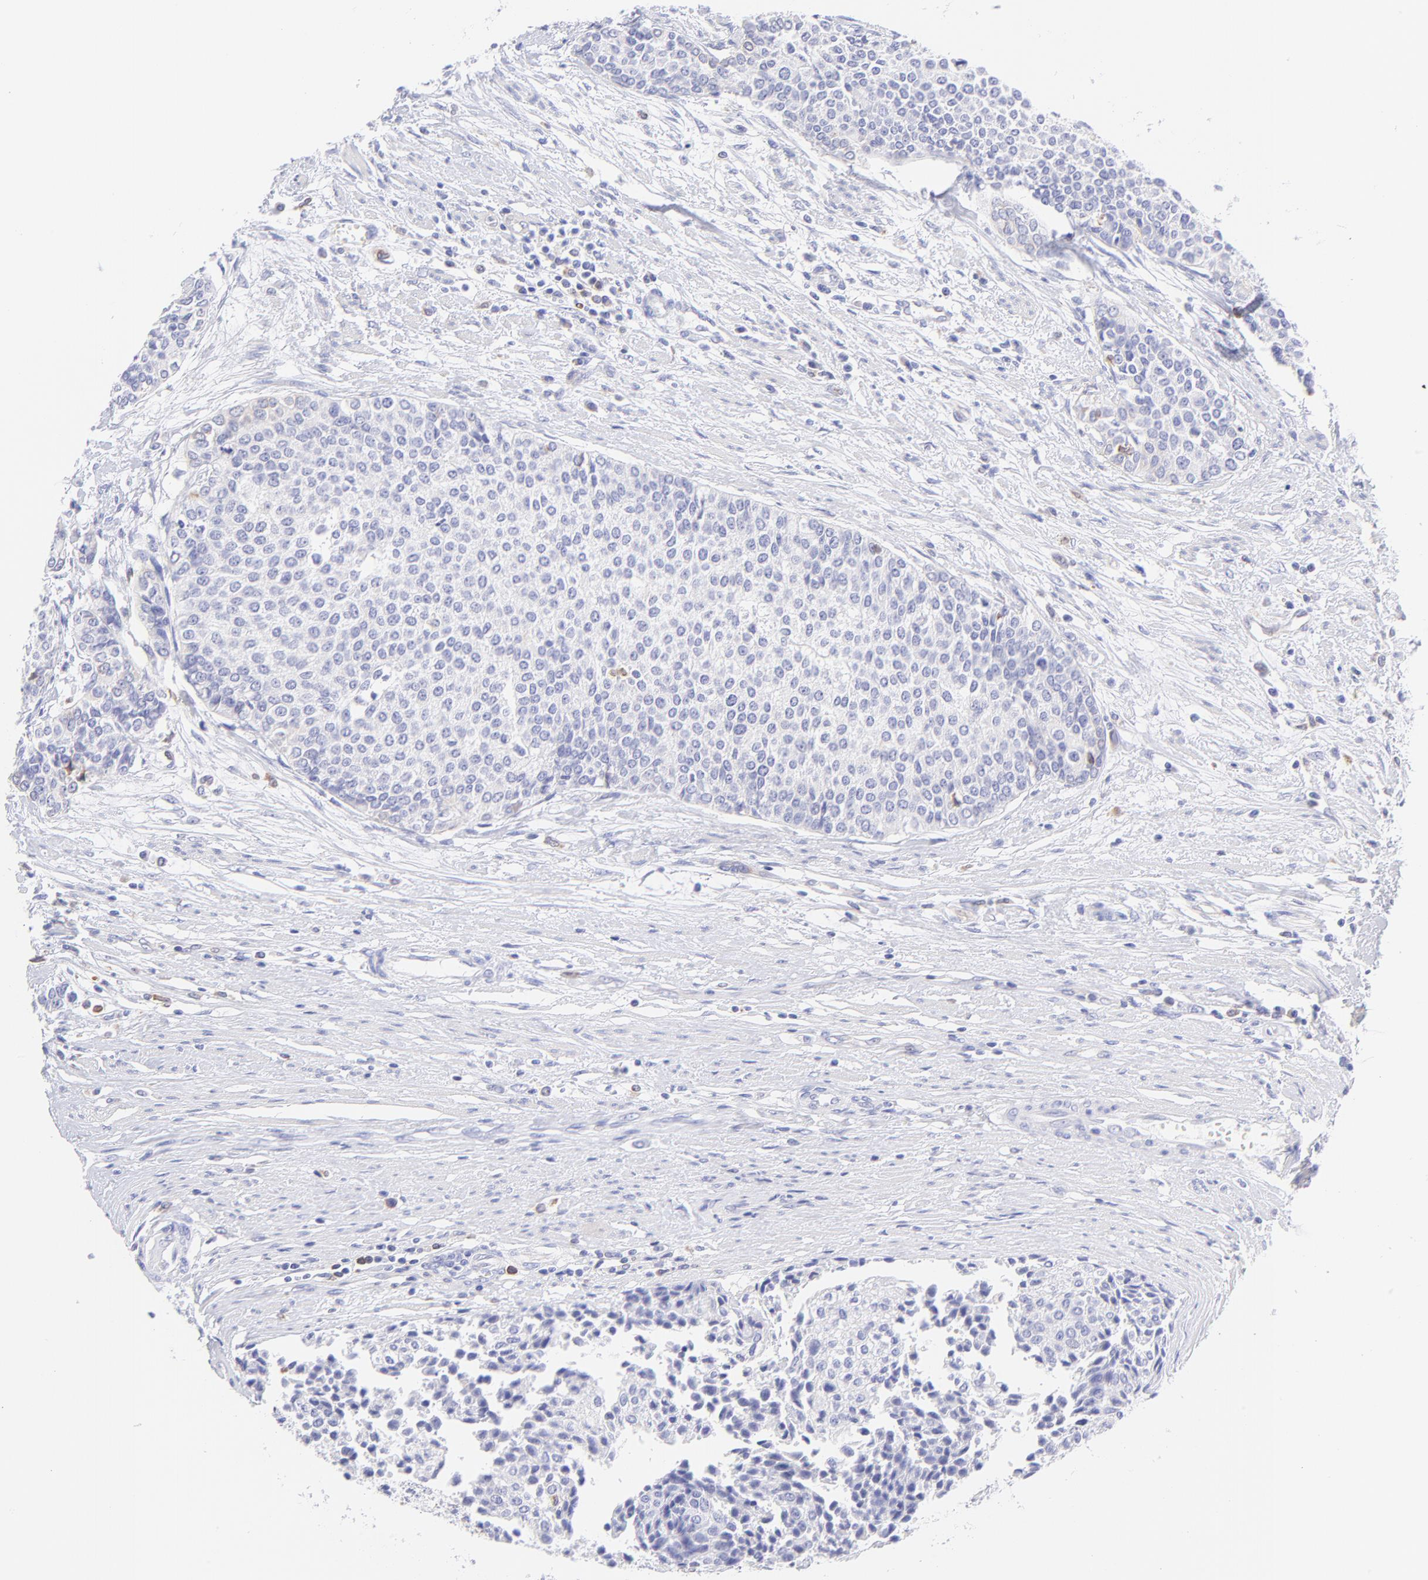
{"staining": {"intensity": "negative", "quantity": "none", "location": "none"}, "tissue": "urothelial cancer", "cell_type": "Tumor cells", "image_type": "cancer", "snomed": [{"axis": "morphology", "description": "Urothelial carcinoma, Low grade"}, {"axis": "topography", "description": "Urinary bladder"}], "caption": "Tumor cells are negative for protein expression in human urothelial cancer.", "gene": "IRAG2", "patient": {"sex": "female", "age": 73}}